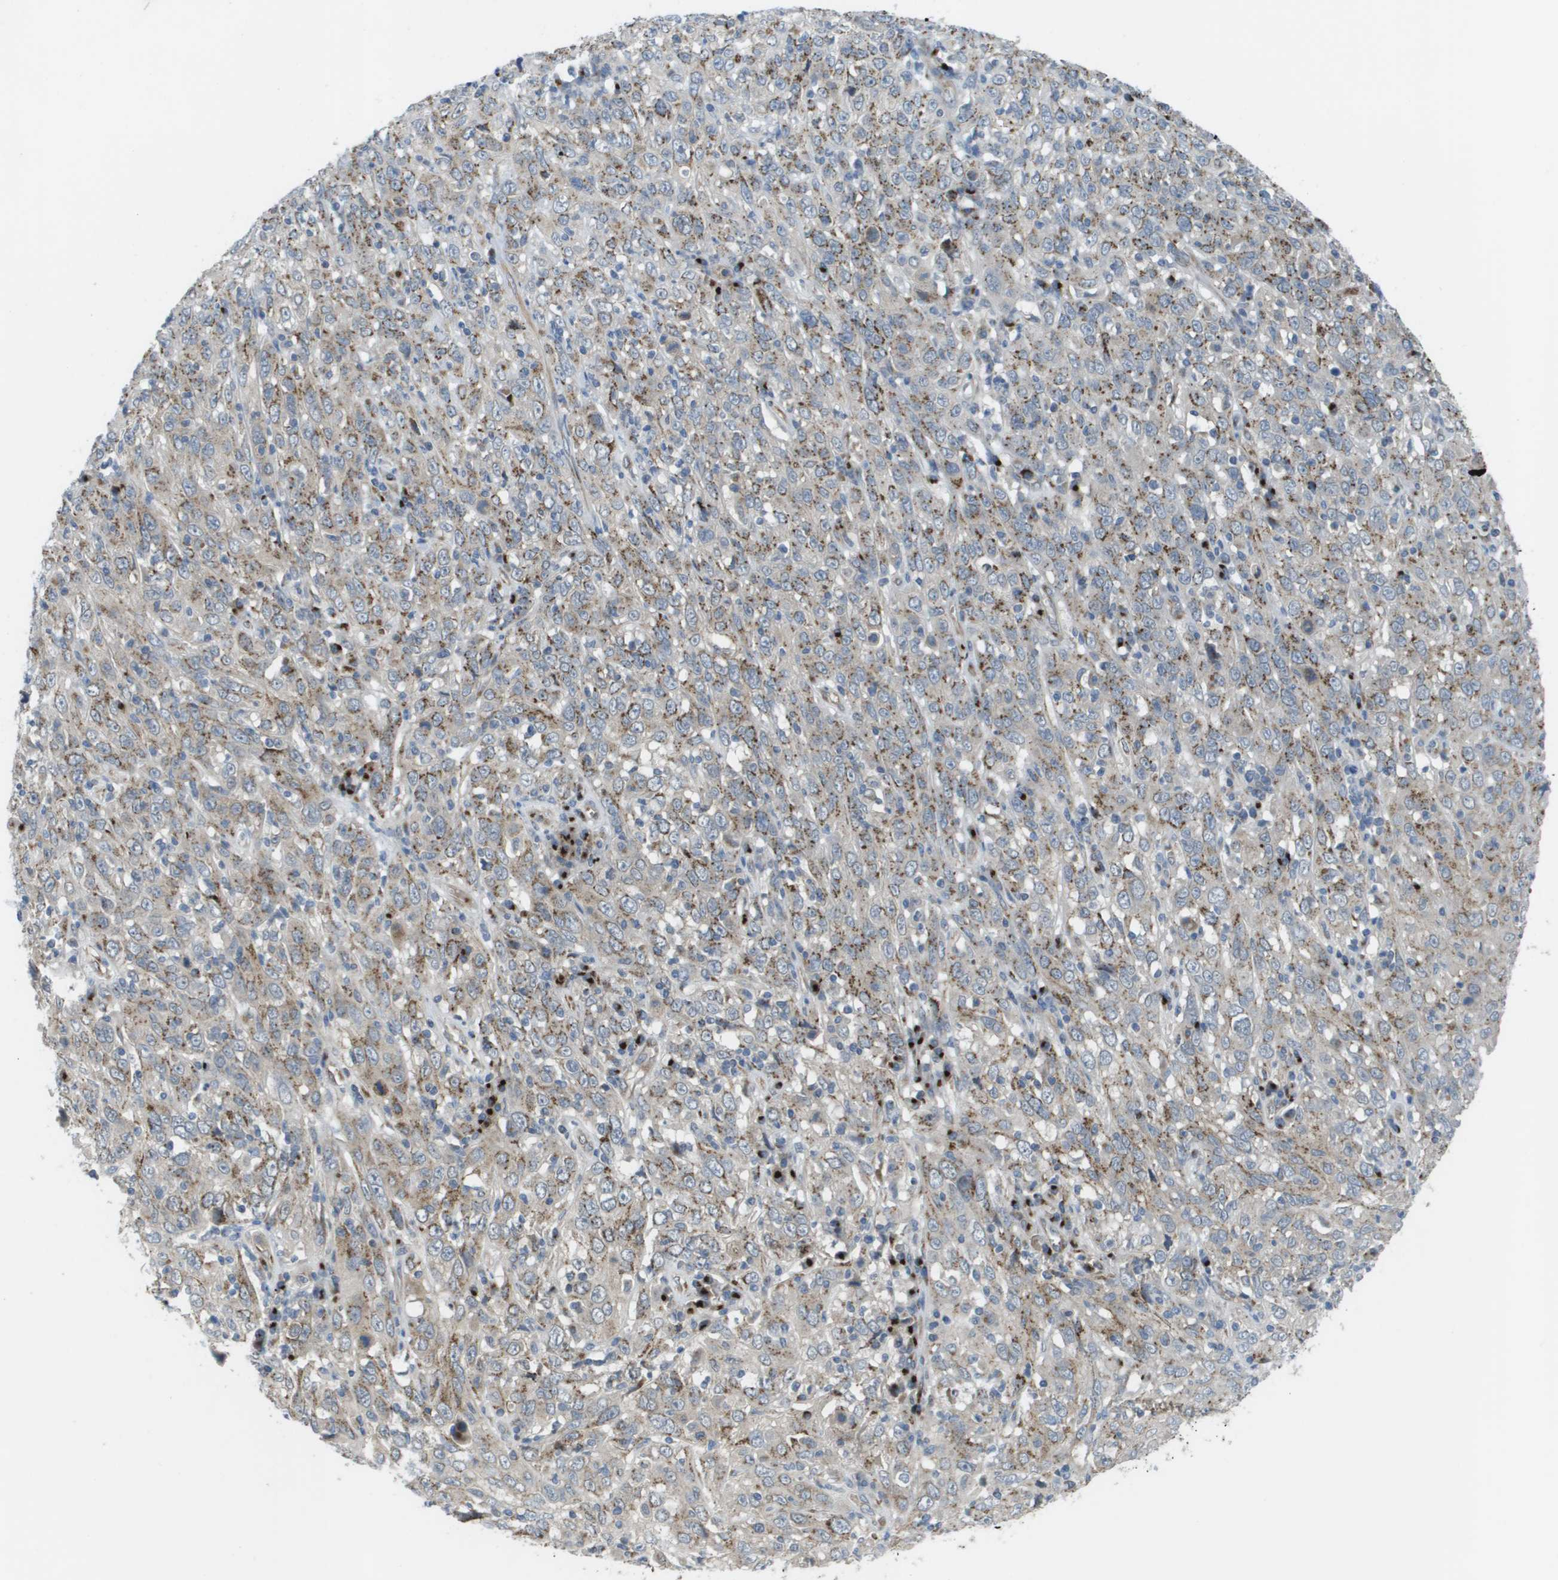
{"staining": {"intensity": "moderate", "quantity": ">75%", "location": "cytoplasmic/membranous"}, "tissue": "cervical cancer", "cell_type": "Tumor cells", "image_type": "cancer", "snomed": [{"axis": "morphology", "description": "Squamous cell carcinoma, NOS"}, {"axis": "topography", "description": "Cervix"}], "caption": "High-power microscopy captured an IHC micrograph of cervical squamous cell carcinoma, revealing moderate cytoplasmic/membranous positivity in about >75% of tumor cells.", "gene": "QSOX2", "patient": {"sex": "female", "age": 46}}